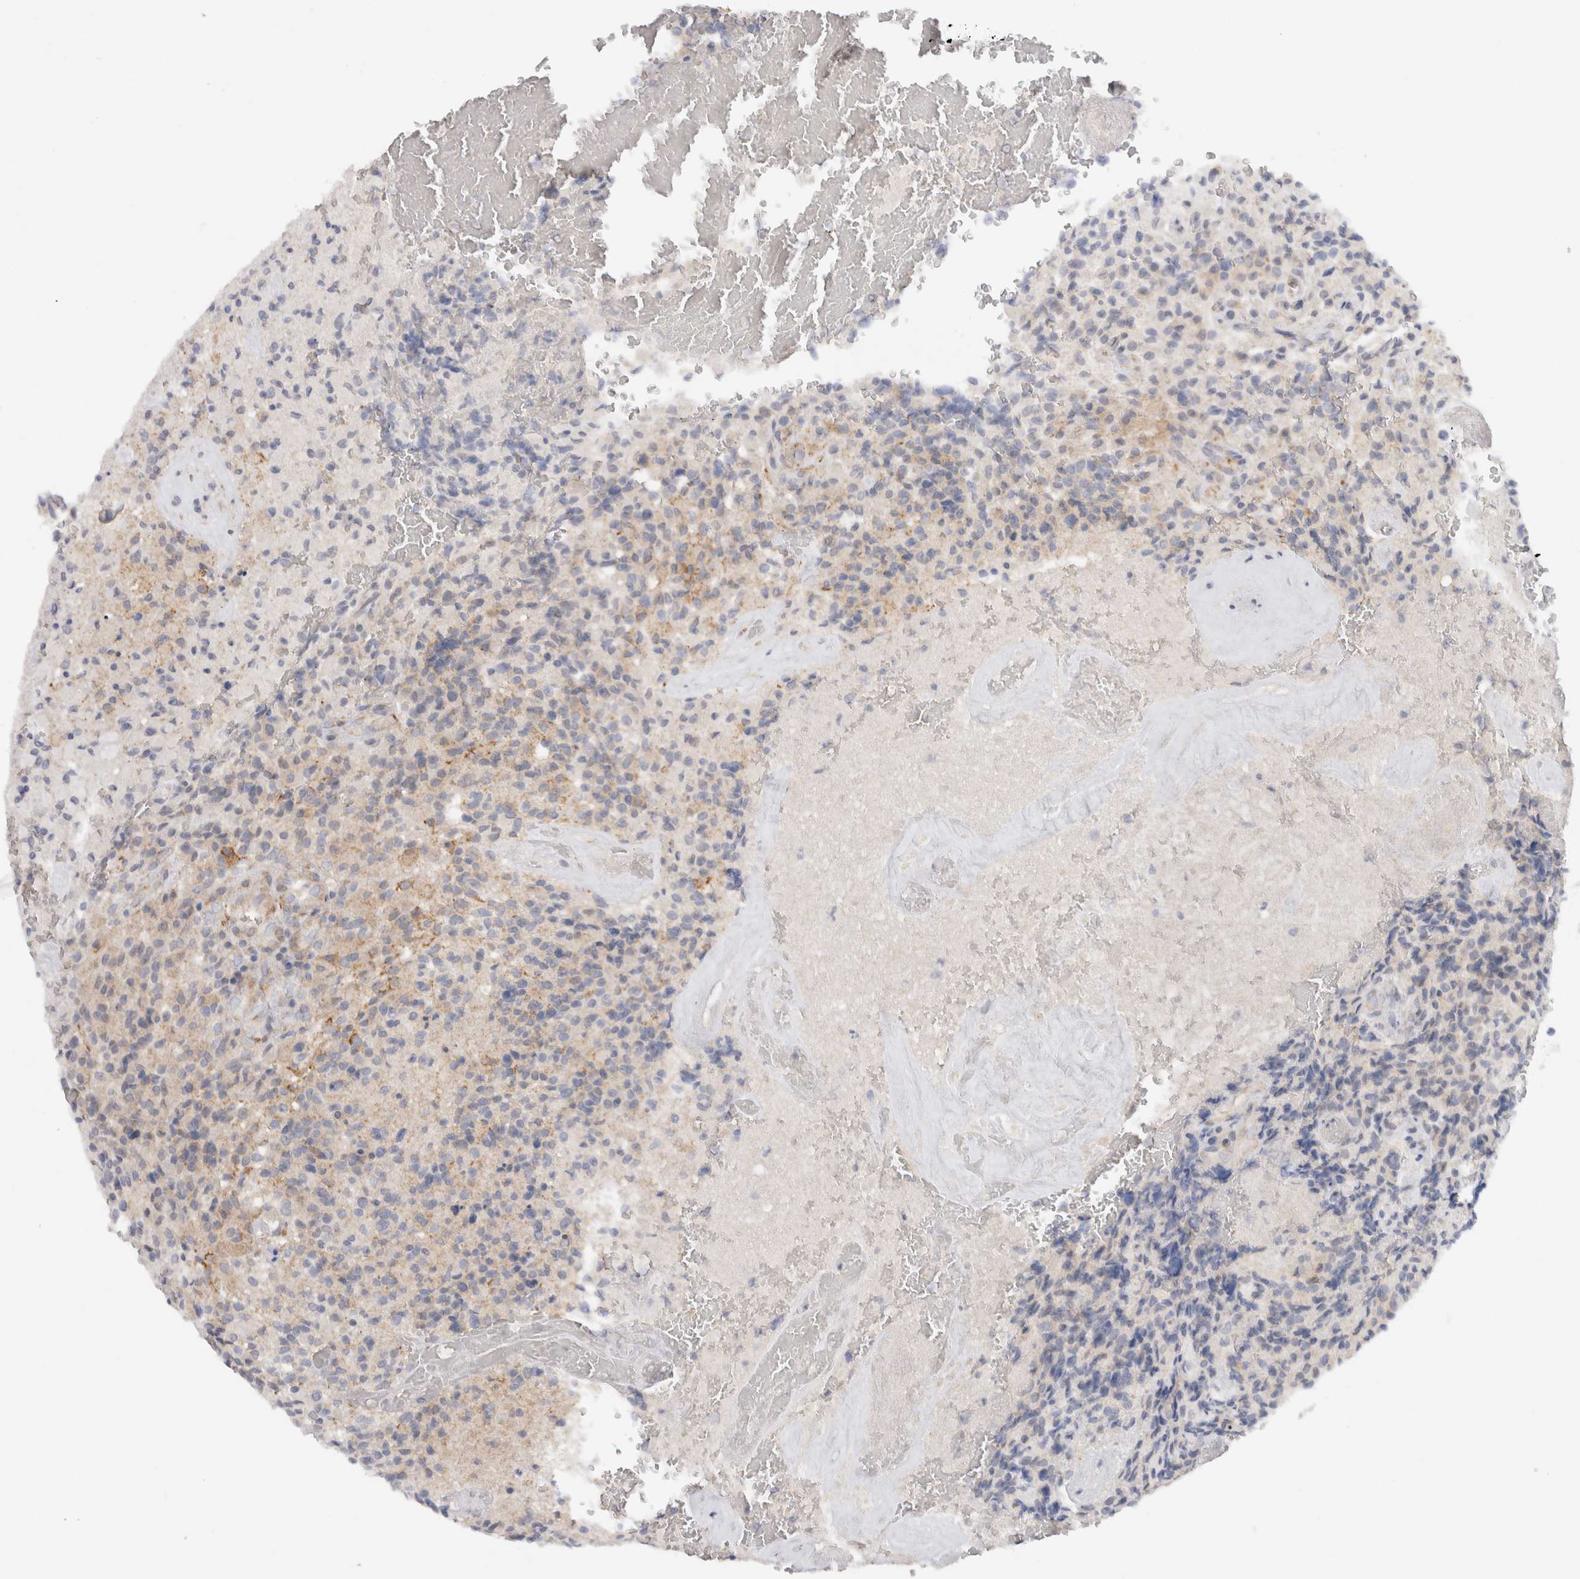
{"staining": {"intensity": "weak", "quantity": ">75%", "location": "cytoplasmic/membranous"}, "tissue": "glioma", "cell_type": "Tumor cells", "image_type": "cancer", "snomed": [{"axis": "morphology", "description": "Glioma, malignant, High grade"}, {"axis": "topography", "description": "Brain"}], "caption": "DAB (3,3'-diaminobenzidine) immunohistochemical staining of glioma displays weak cytoplasmic/membranous protein staining in approximately >75% of tumor cells.", "gene": "CHRM4", "patient": {"sex": "male", "age": 71}}